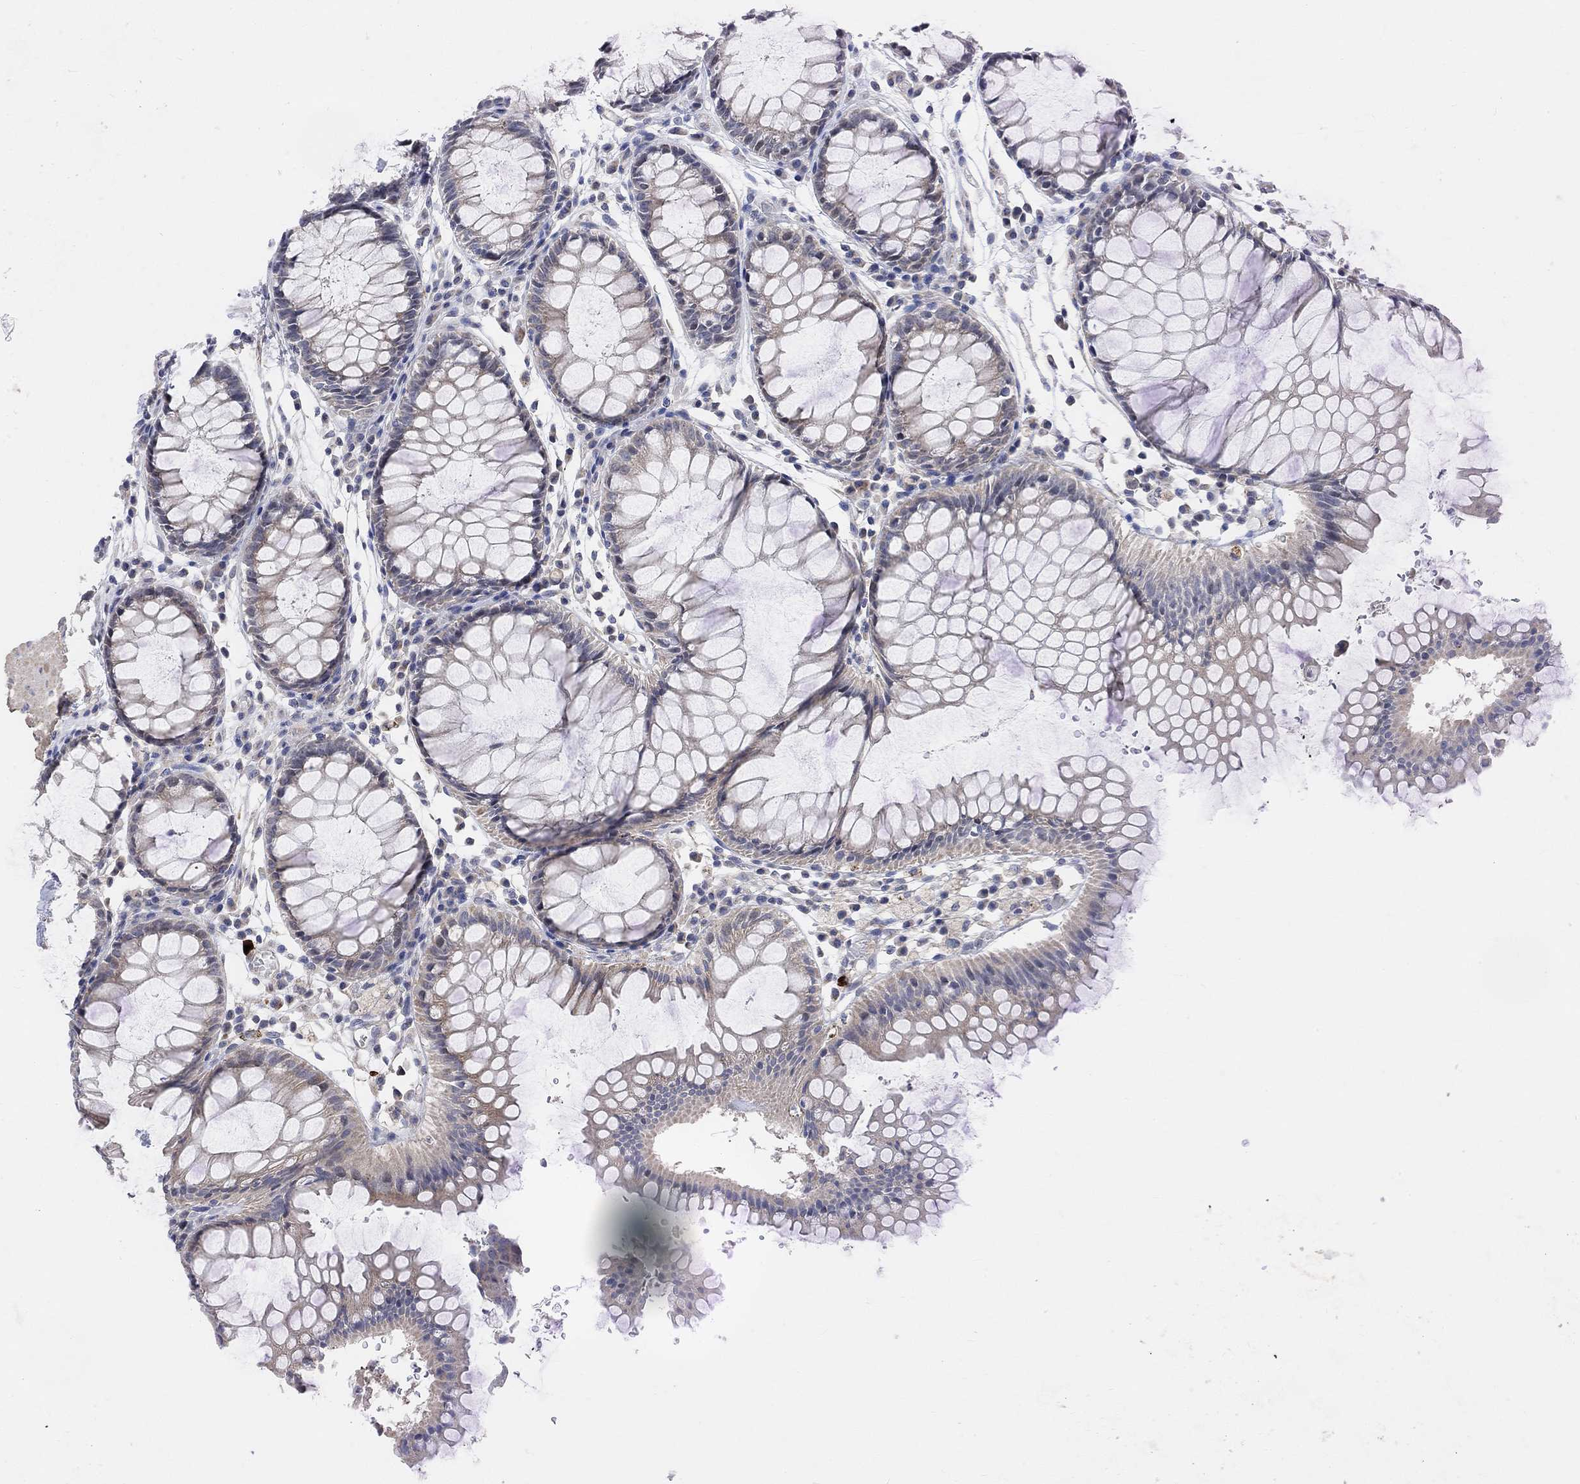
{"staining": {"intensity": "weak", "quantity": ">75%", "location": "cytoplasmic/membranous"}, "tissue": "rectum", "cell_type": "Glandular cells", "image_type": "normal", "snomed": [{"axis": "morphology", "description": "Normal tissue, NOS"}, {"axis": "topography", "description": "Rectum"}], "caption": "About >75% of glandular cells in benign rectum display weak cytoplasmic/membranous protein expression as visualized by brown immunohistochemical staining.", "gene": "HCRTR1", "patient": {"sex": "female", "age": 68}}